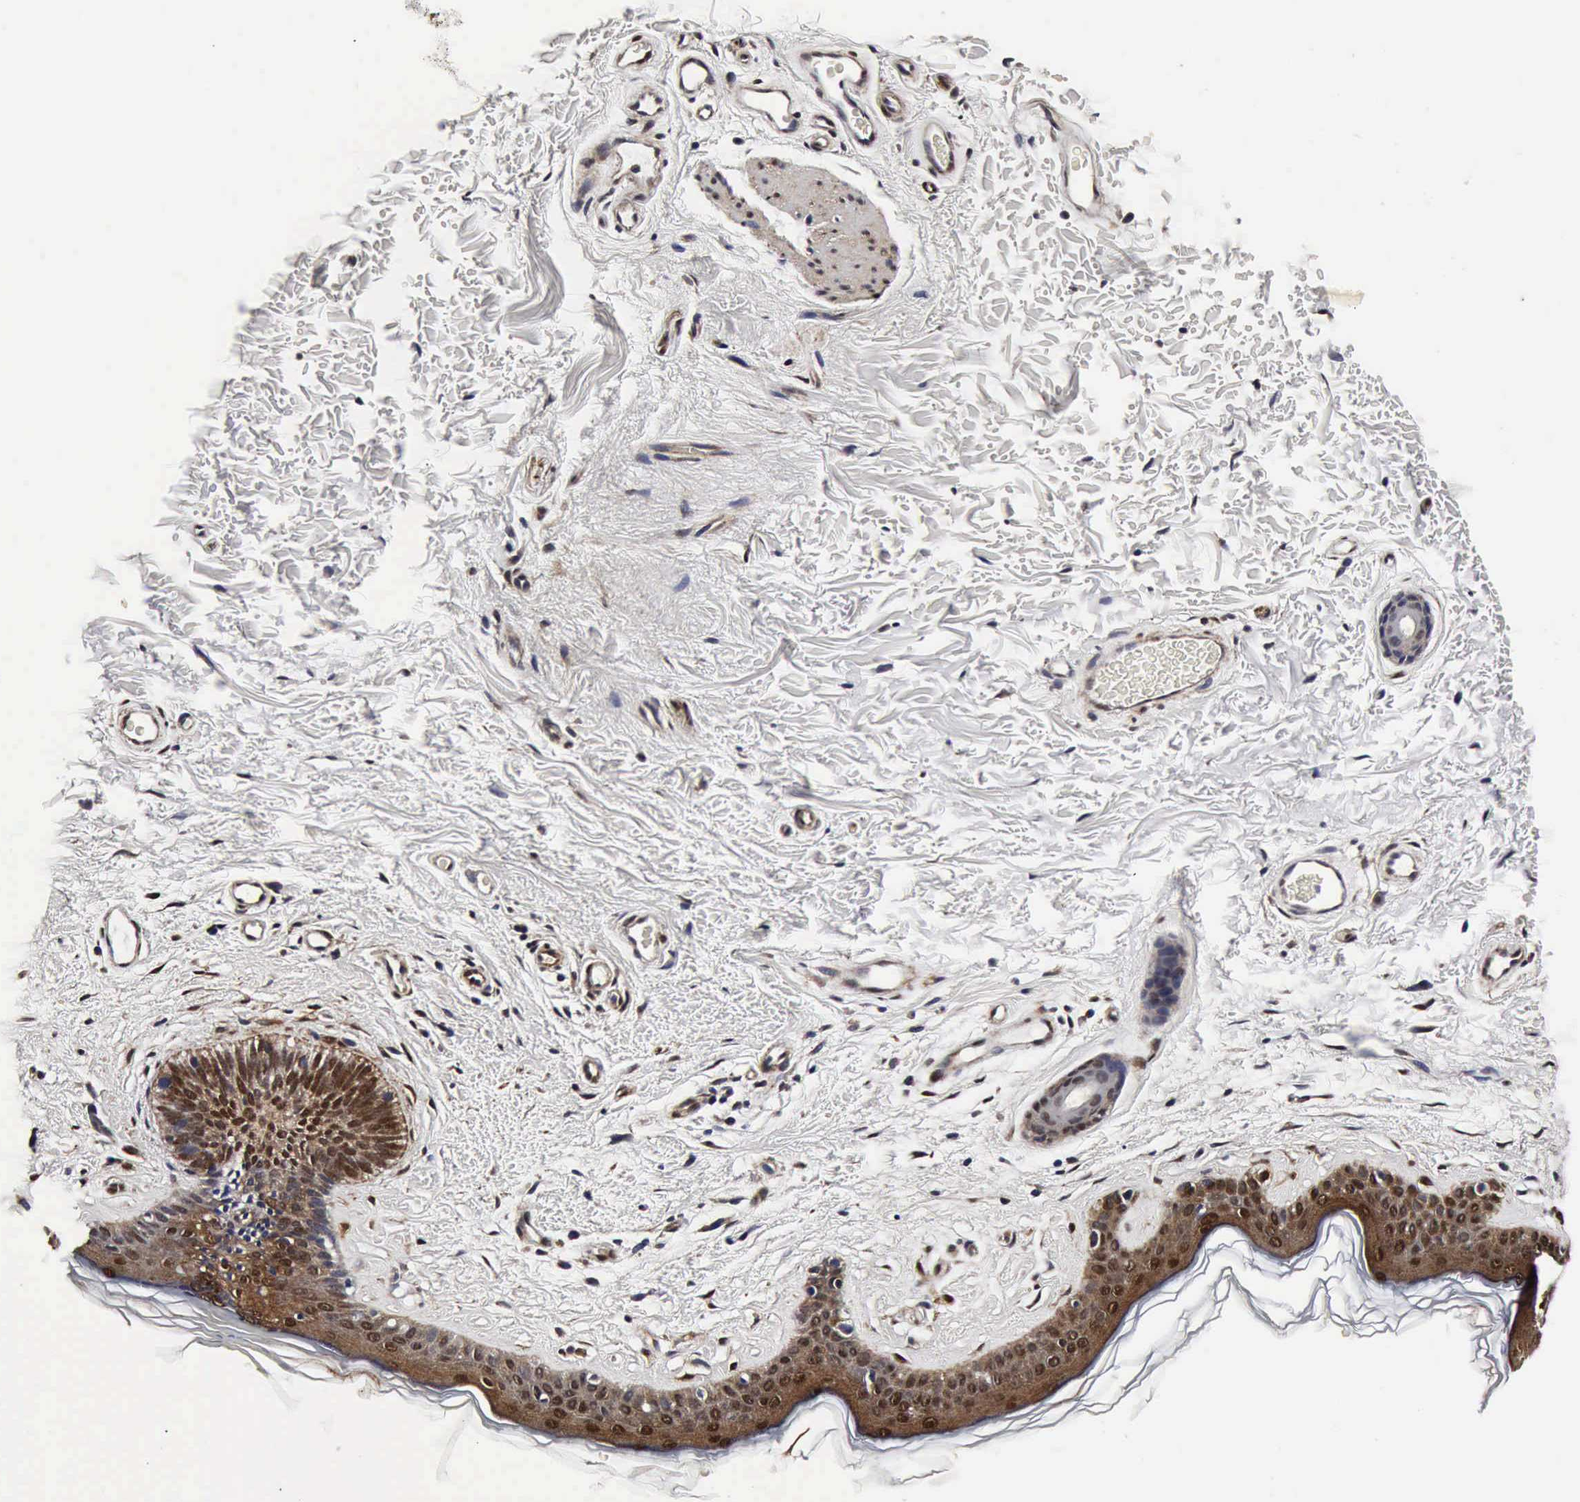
{"staining": {"intensity": "moderate", "quantity": ">75%", "location": "cytoplasmic/membranous"}, "tissue": "skin", "cell_type": "Fibroblasts", "image_type": "normal", "snomed": [{"axis": "morphology", "description": "Normal tissue, NOS"}, {"axis": "topography", "description": "Skin"}], "caption": "DAB (3,3'-diaminobenzidine) immunohistochemical staining of unremarkable human skin exhibits moderate cytoplasmic/membranous protein positivity in about >75% of fibroblasts. Ihc stains the protein in brown and the nuclei are stained blue.", "gene": "UBC", "patient": {"sex": "male", "age": 63}}